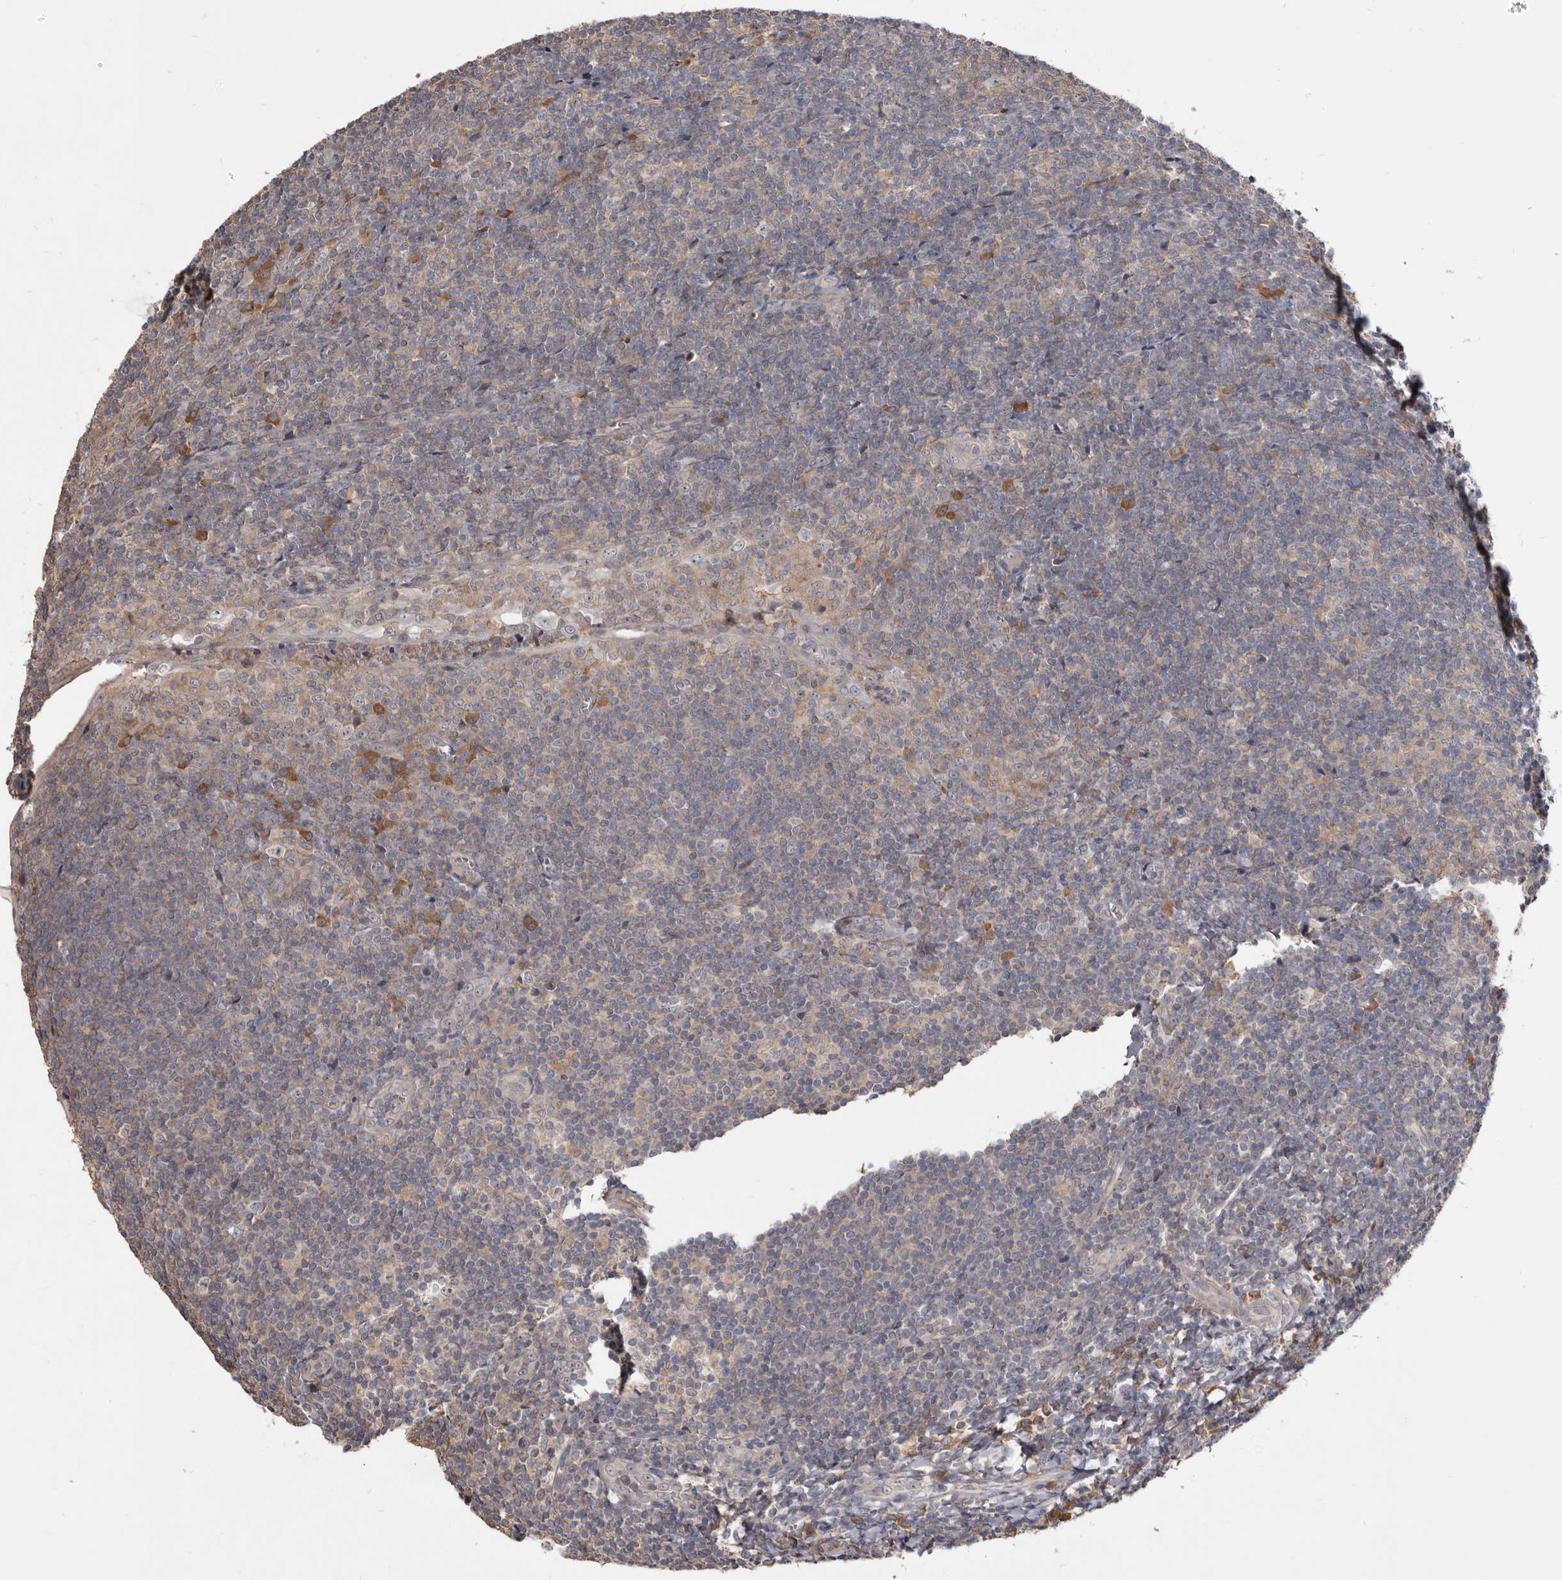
{"staining": {"intensity": "moderate", "quantity": "25%-75%", "location": "cytoplasmic/membranous"}, "tissue": "tonsil", "cell_type": "Germinal center cells", "image_type": "normal", "snomed": [{"axis": "morphology", "description": "Normal tissue, NOS"}, {"axis": "topography", "description": "Tonsil"}], "caption": "IHC histopathology image of normal tonsil: tonsil stained using immunohistochemistry (IHC) demonstrates medium levels of moderate protein expression localized specifically in the cytoplasmic/membranous of germinal center cells, appearing as a cytoplasmic/membranous brown color.", "gene": "TTC39A", "patient": {"sex": "male", "age": 37}}